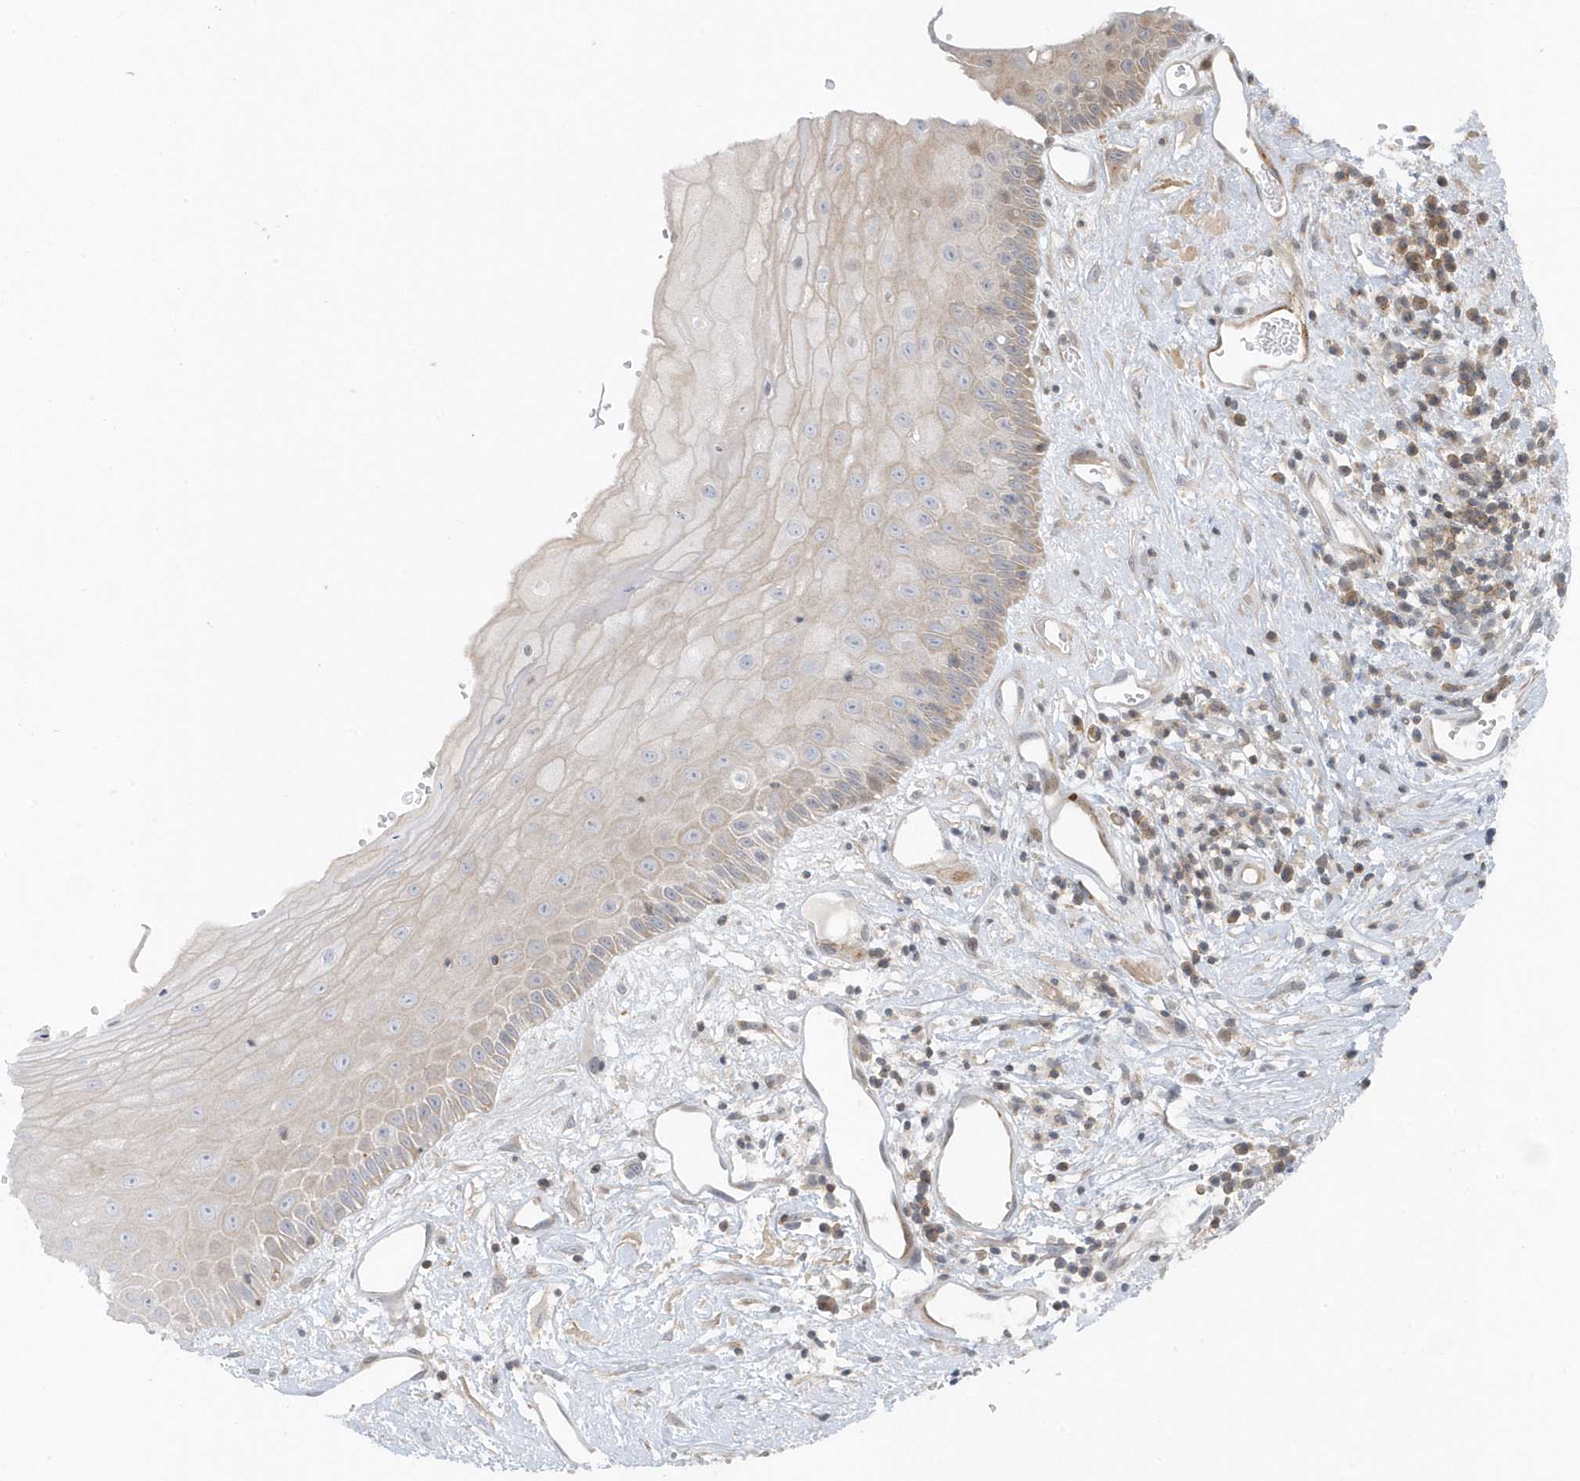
{"staining": {"intensity": "weak", "quantity": "<25%", "location": "cytoplasmic/membranous"}, "tissue": "oral mucosa", "cell_type": "Squamous epithelial cells", "image_type": "normal", "snomed": [{"axis": "morphology", "description": "Normal tissue, NOS"}, {"axis": "topography", "description": "Oral tissue"}], "caption": "This is a image of immunohistochemistry (IHC) staining of normal oral mucosa, which shows no positivity in squamous epithelial cells. The staining was performed using DAB to visualize the protein expression in brown, while the nuclei were stained in blue with hematoxylin (Magnification: 20x).", "gene": "CACNB2", "patient": {"sex": "female", "age": 76}}